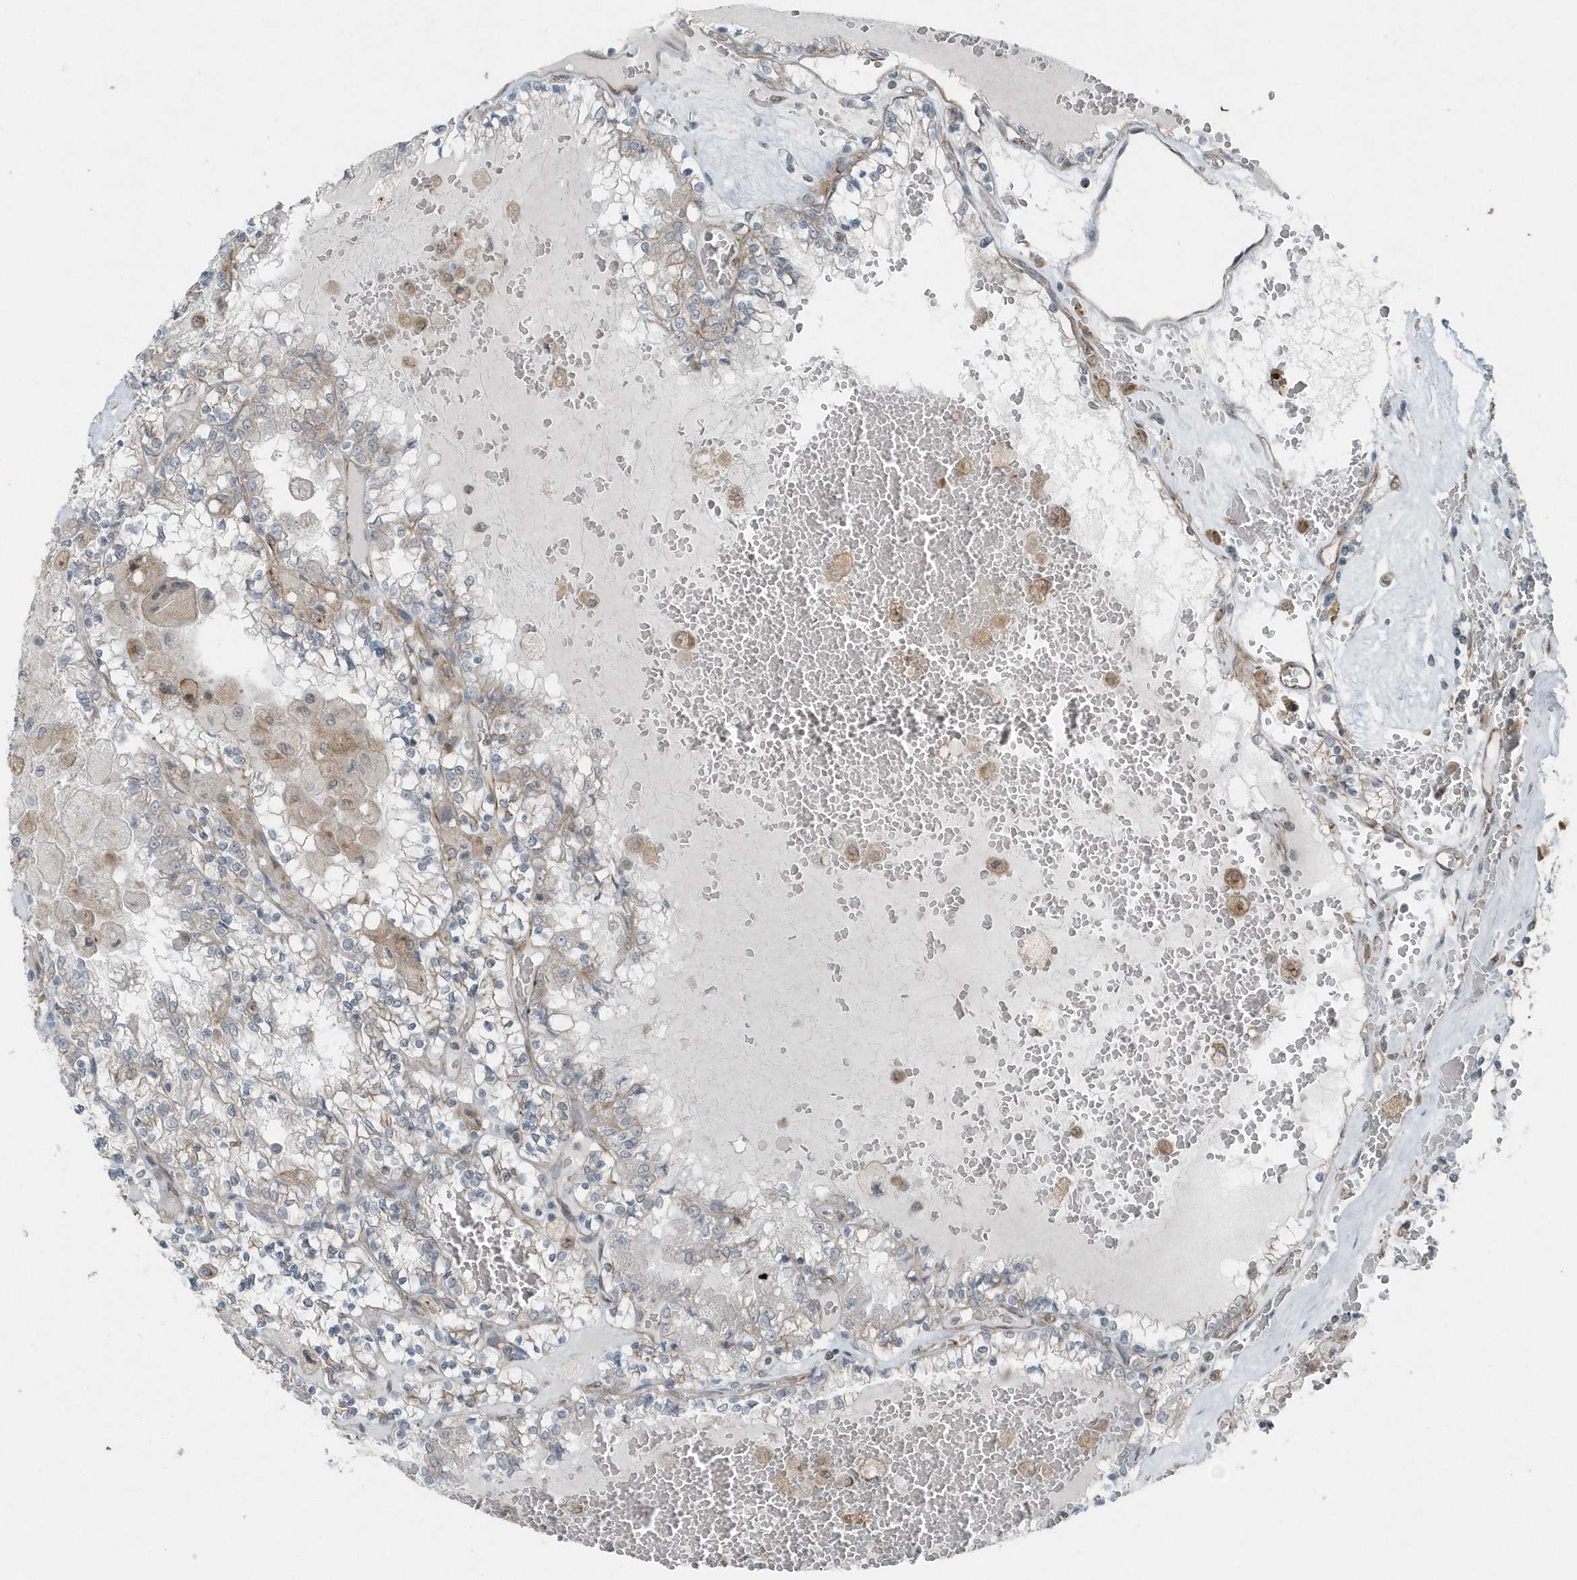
{"staining": {"intensity": "weak", "quantity": "<25%", "location": "cytoplasmic/membranous"}, "tissue": "renal cancer", "cell_type": "Tumor cells", "image_type": "cancer", "snomed": [{"axis": "morphology", "description": "Adenocarcinoma, NOS"}, {"axis": "topography", "description": "Kidney"}], "caption": "IHC photomicrograph of renal adenocarcinoma stained for a protein (brown), which demonstrates no positivity in tumor cells.", "gene": "GCC2", "patient": {"sex": "female", "age": 56}}